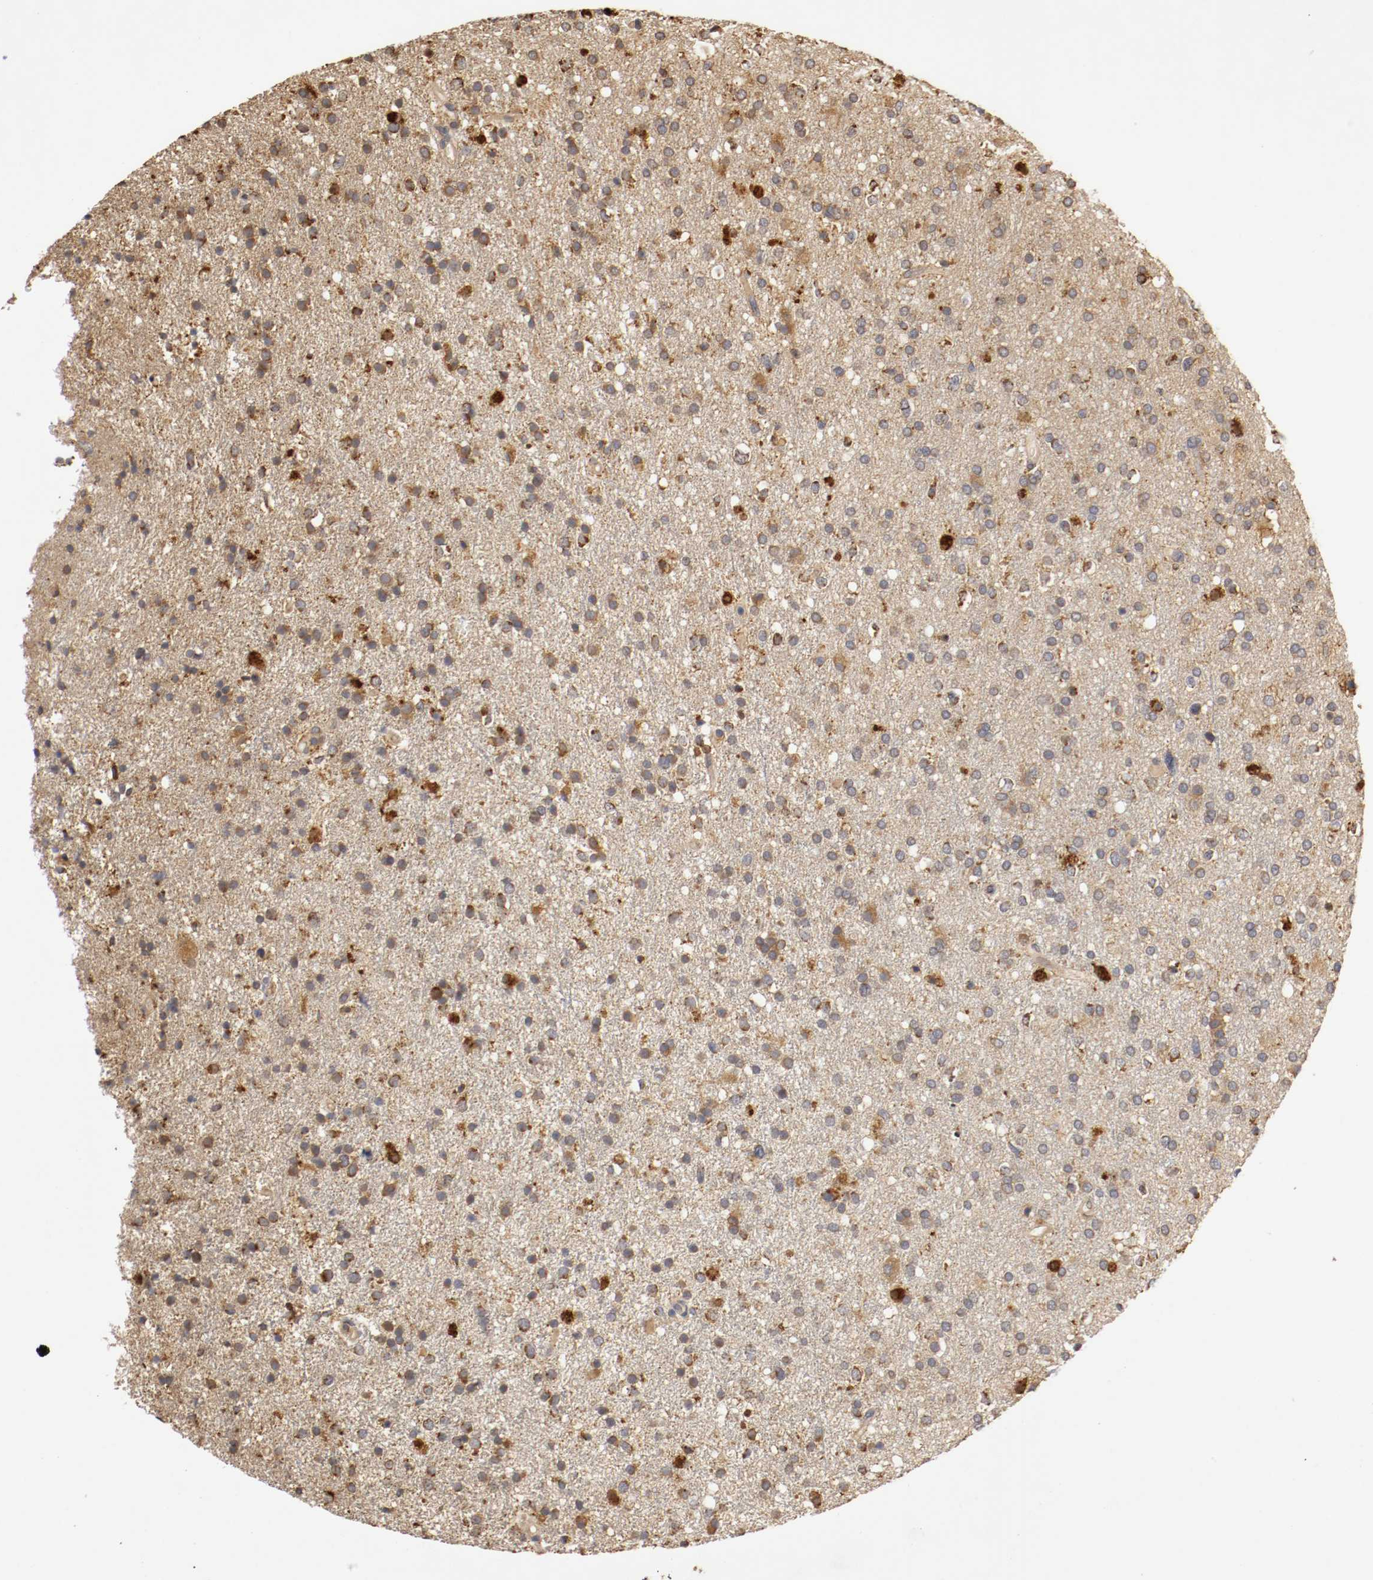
{"staining": {"intensity": "strong", "quantity": "25%-75%", "location": "cytoplasmic/membranous"}, "tissue": "glioma", "cell_type": "Tumor cells", "image_type": "cancer", "snomed": [{"axis": "morphology", "description": "Glioma, malignant, High grade"}, {"axis": "topography", "description": "Brain"}], "caption": "Approximately 25%-75% of tumor cells in high-grade glioma (malignant) show strong cytoplasmic/membranous protein positivity as visualized by brown immunohistochemical staining.", "gene": "VEZT", "patient": {"sex": "male", "age": 33}}